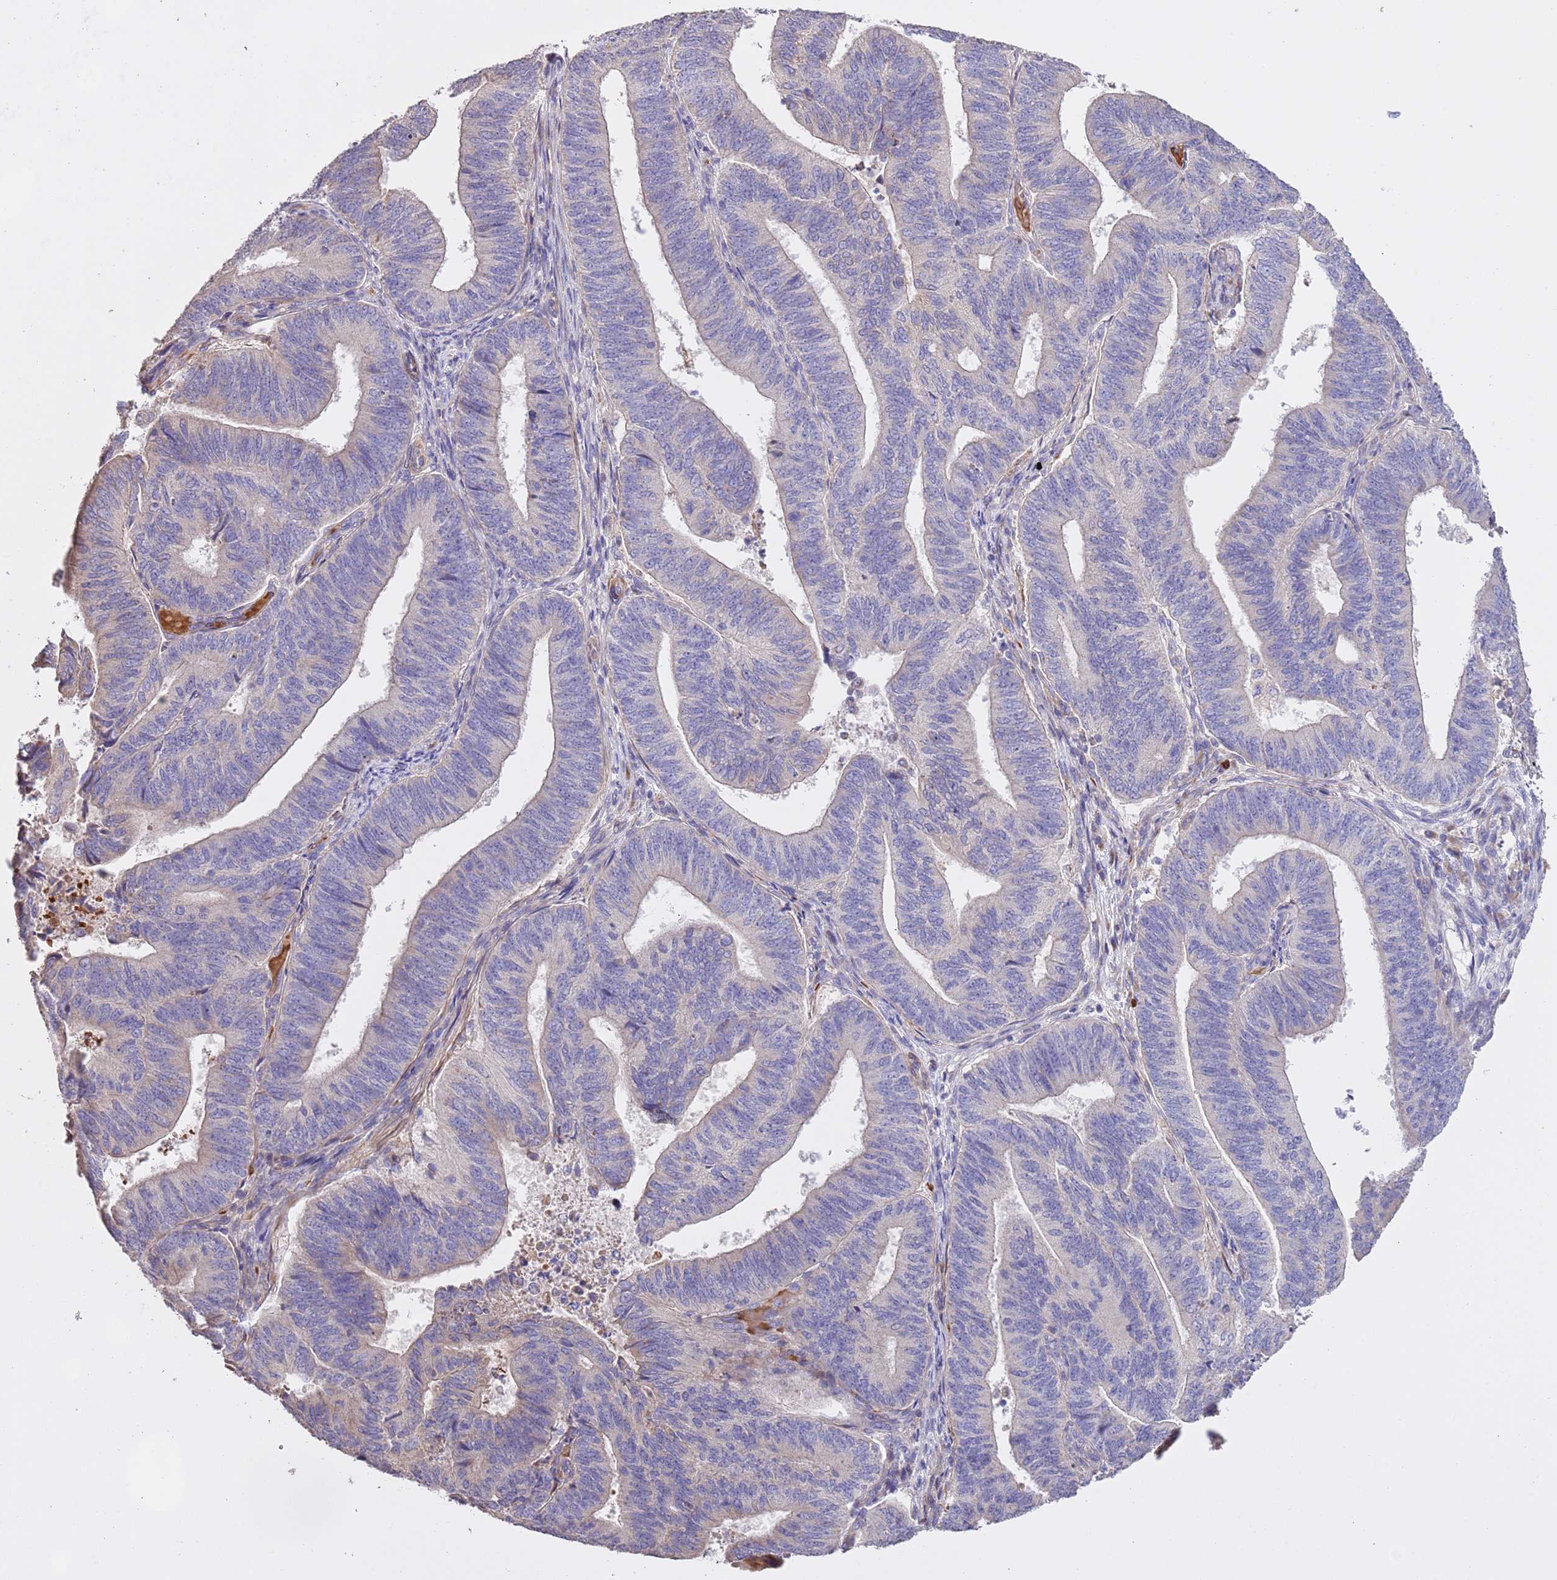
{"staining": {"intensity": "negative", "quantity": "none", "location": "none"}, "tissue": "endometrial cancer", "cell_type": "Tumor cells", "image_type": "cancer", "snomed": [{"axis": "morphology", "description": "Adenocarcinoma, NOS"}, {"axis": "topography", "description": "Endometrium"}], "caption": "This is a histopathology image of immunohistochemistry staining of adenocarcinoma (endometrial), which shows no positivity in tumor cells.", "gene": "PIGA", "patient": {"sex": "female", "age": 70}}